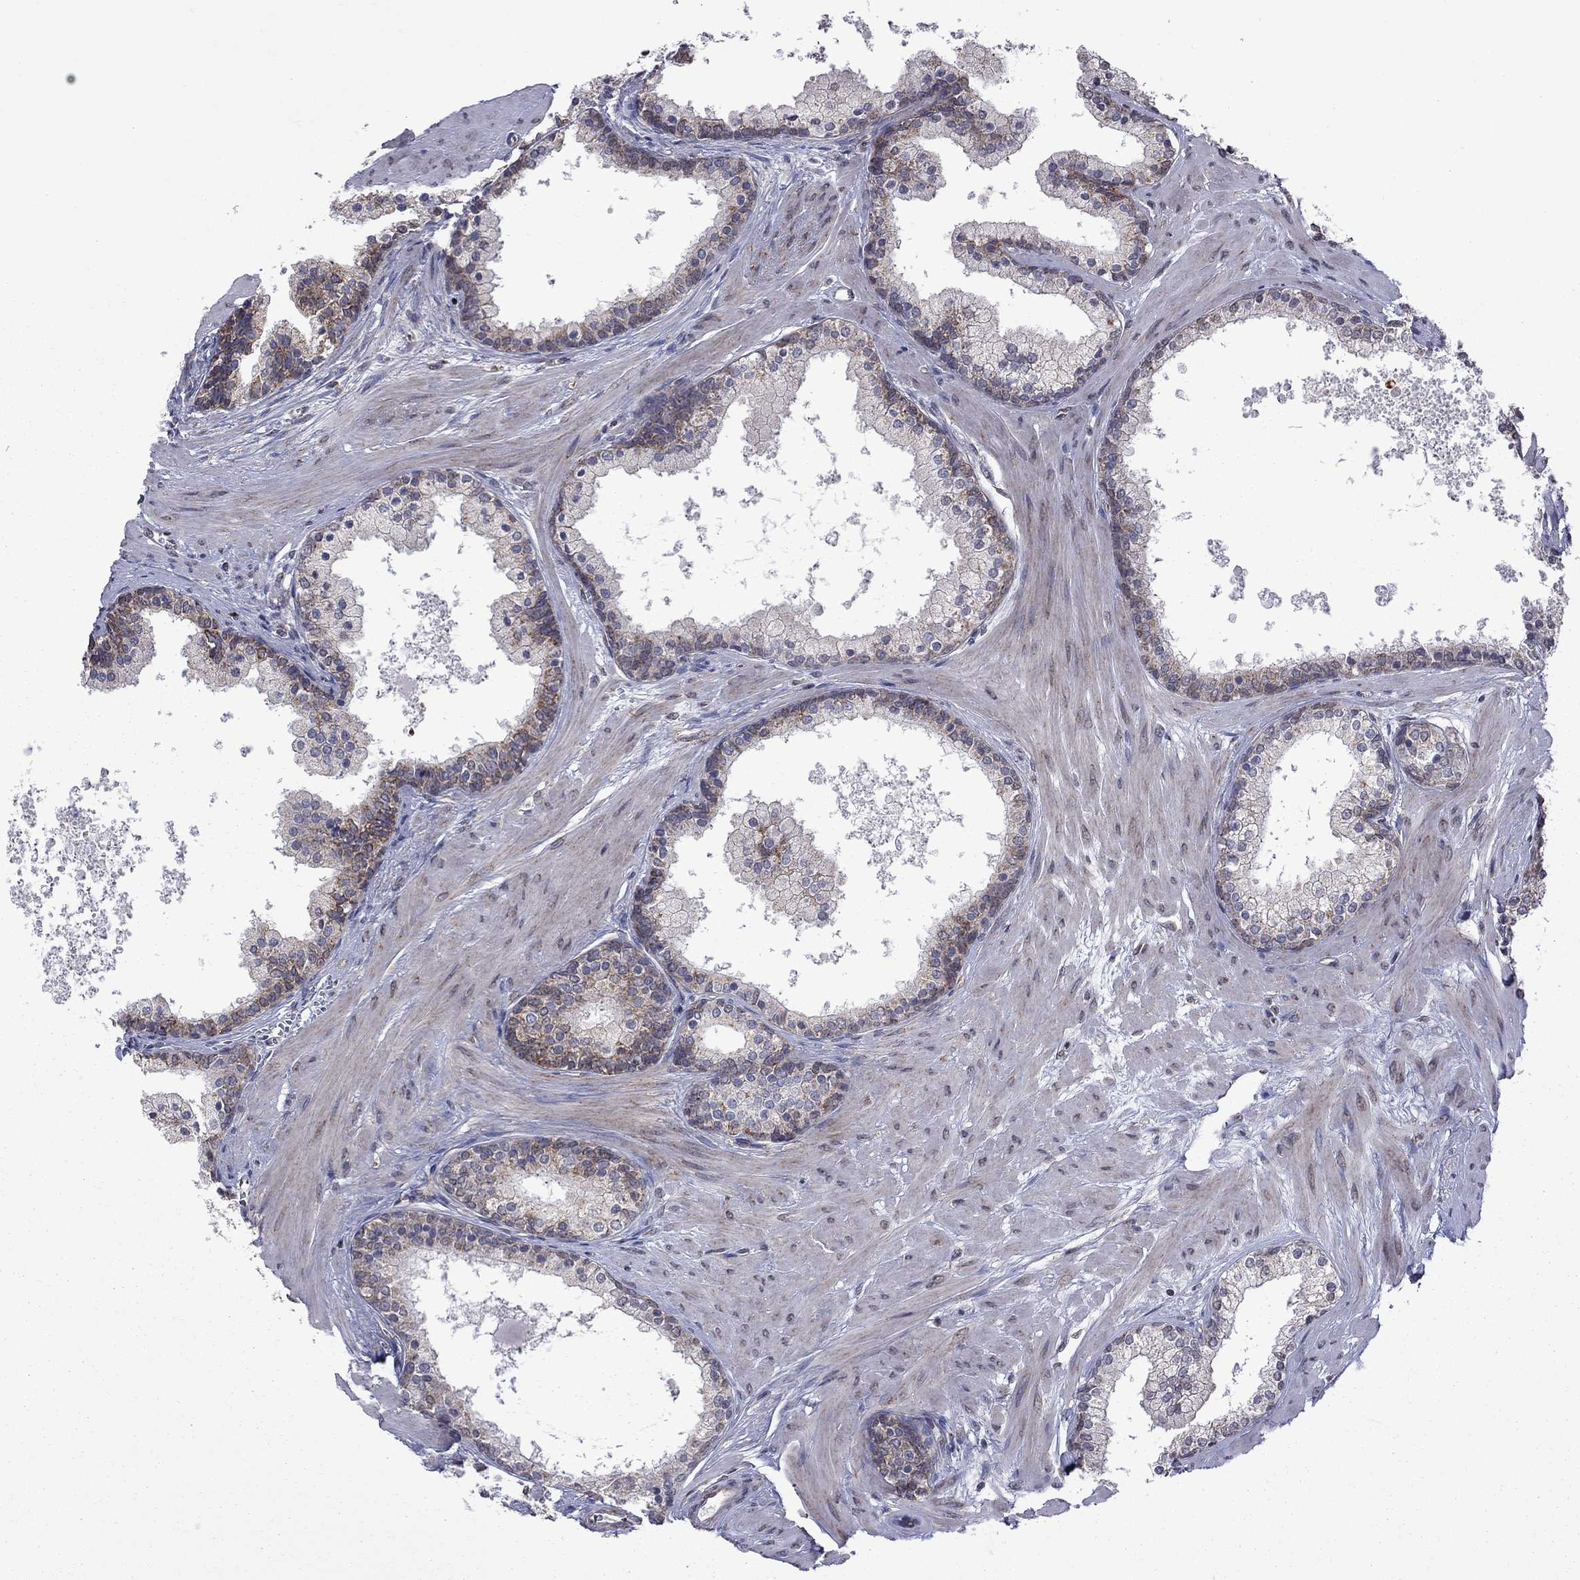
{"staining": {"intensity": "moderate", "quantity": "25%-75%", "location": "cytoplasmic/membranous"}, "tissue": "prostate", "cell_type": "Glandular cells", "image_type": "normal", "snomed": [{"axis": "morphology", "description": "Normal tissue, NOS"}, {"axis": "topography", "description": "Prostate"}], "caption": "Protein staining displays moderate cytoplasmic/membranous staining in about 25%-75% of glandular cells in unremarkable prostate. The protein is stained brown, and the nuclei are stained in blue (DAB (3,3'-diaminobenzidine) IHC with brightfield microscopy, high magnification).", "gene": "NDUFB1", "patient": {"sex": "male", "age": 61}}